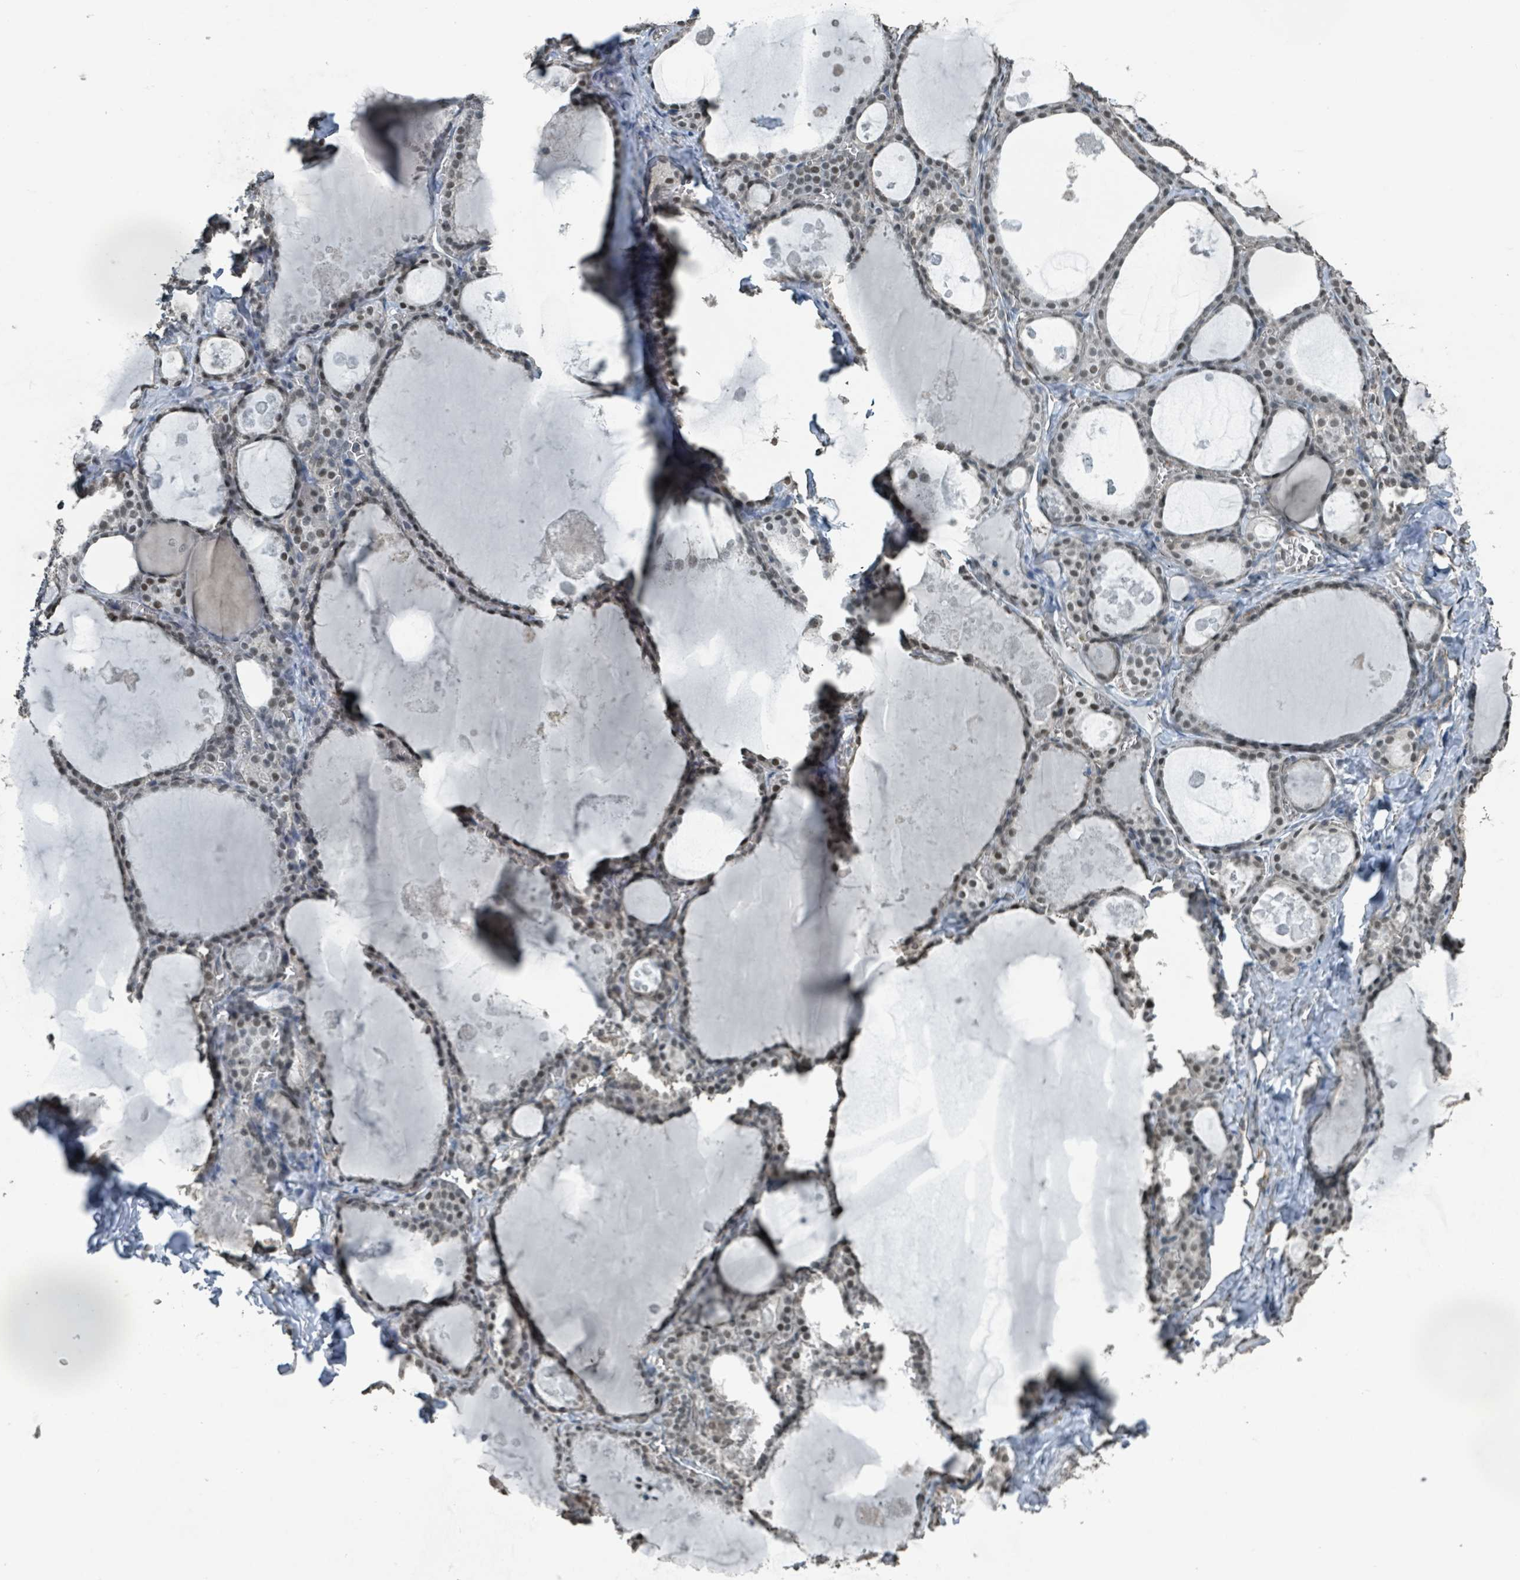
{"staining": {"intensity": "weak", "quantity": ">75%", "location": "nuclear"}, "tissue": "thyroid gland", "cell_type": "Glandular cells", "image_type": "normal", "snomed": [{"axis": "morphology", "description": "Normal tissue, NOS"}, {"axis": "topography", "description": "Thyroid gland"}], "caption": "Human thyroid gland stained with a brown dye displays weak nuclear positive staining in approximately >75% of glandular cells.", "gene": "PHIP", "patient": {"sex": "male", "age": 56}}